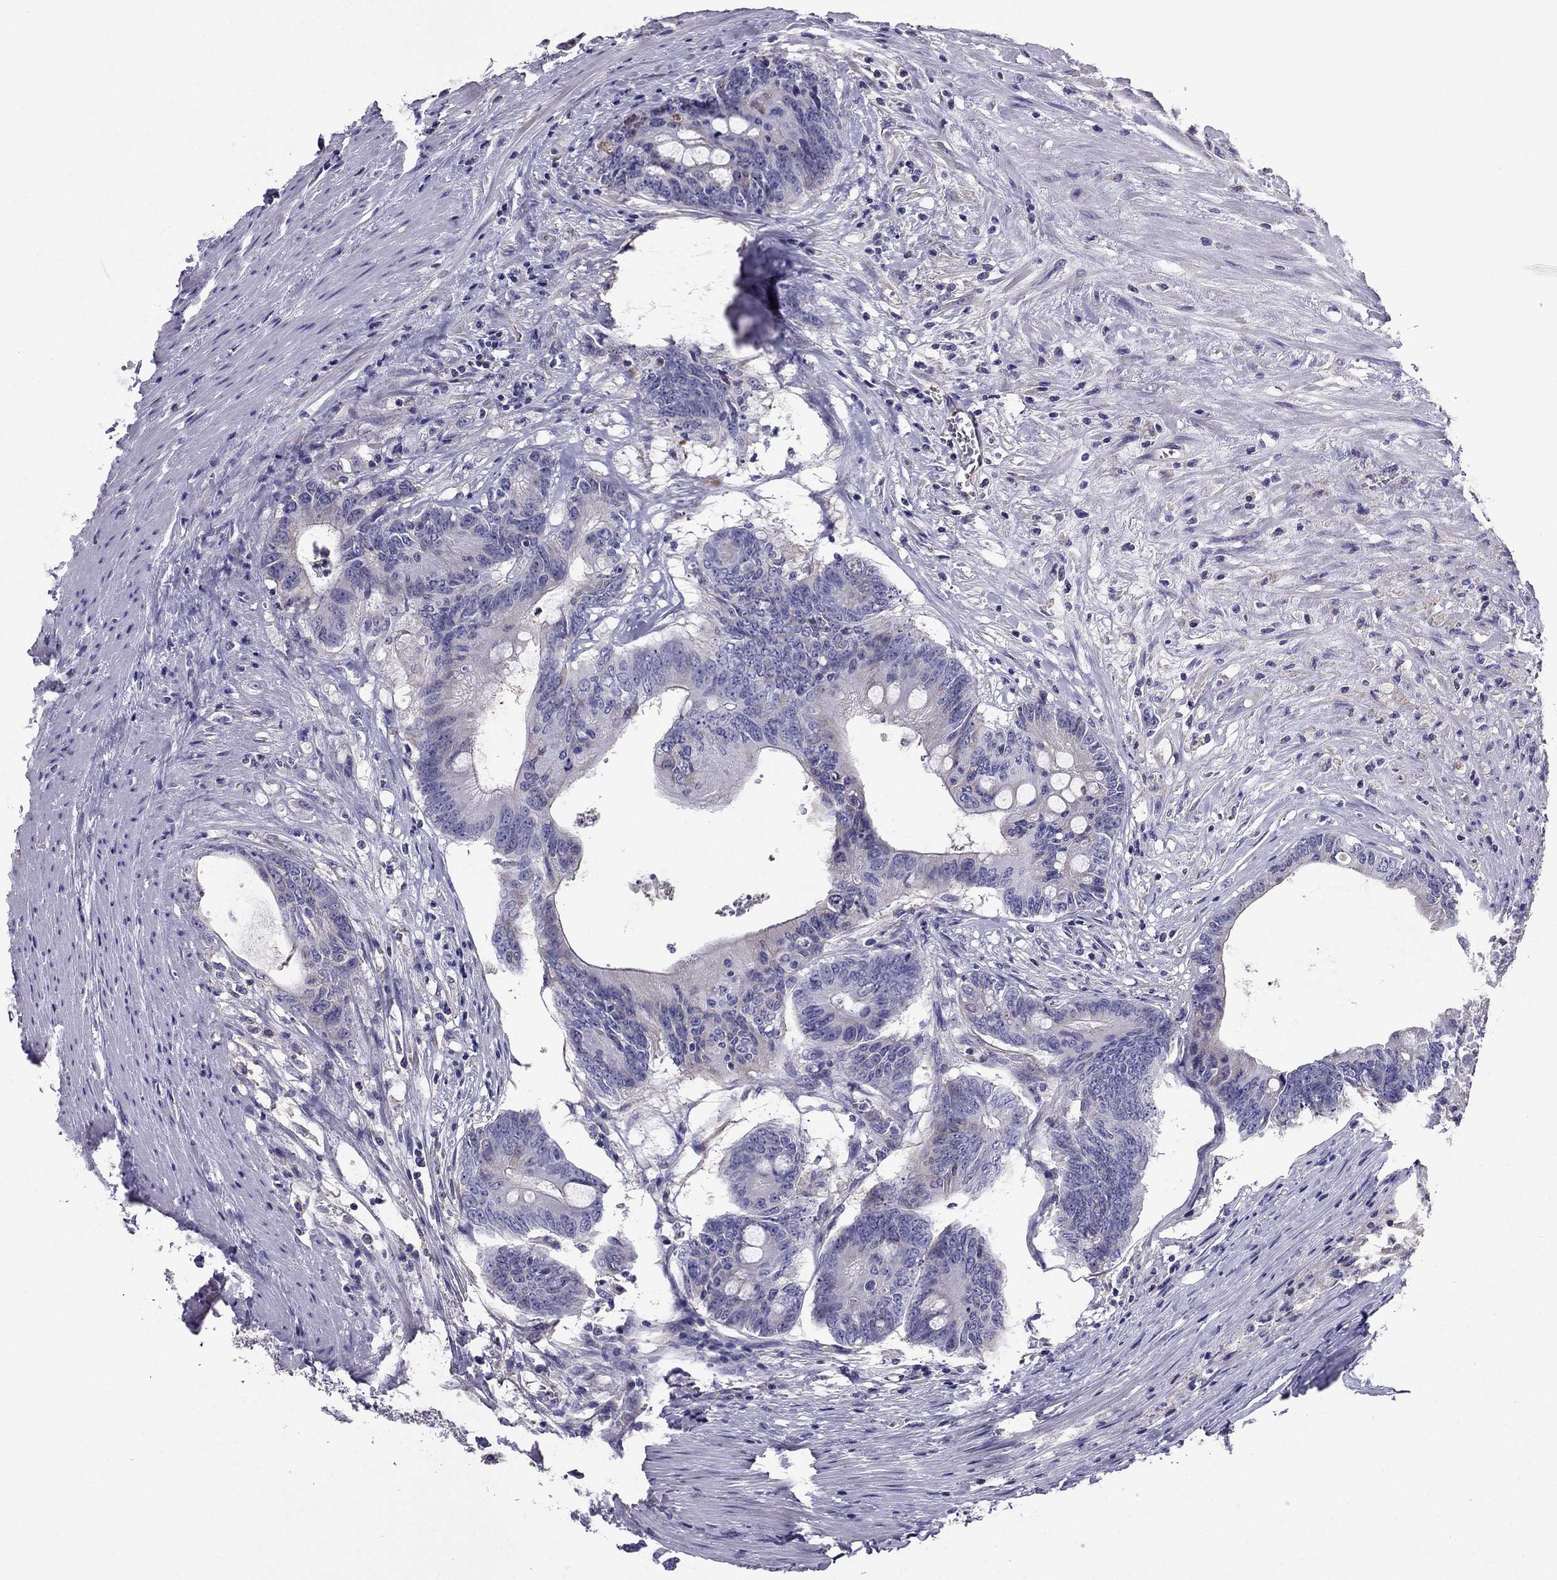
{"staining": {"intensity": "negative", "quantity": "none", "location": "none"}, "tissue": "colorectal cancer", "cell_type": "Tumor cells", "image_type": "cancer", "snomed": [{"axis": "morphology", "description": "Adenocarcinoma, NOS"}, {"axis": "topography", "description": "Rectum"}], "caption": "Immunohistochemistry histopathology image of colorectal cancer stained for a protein (brown), which reveals no positivity in tumor cells.", "gene": "TBC1D21", "patient": {"sex": "male", "age": 59}}